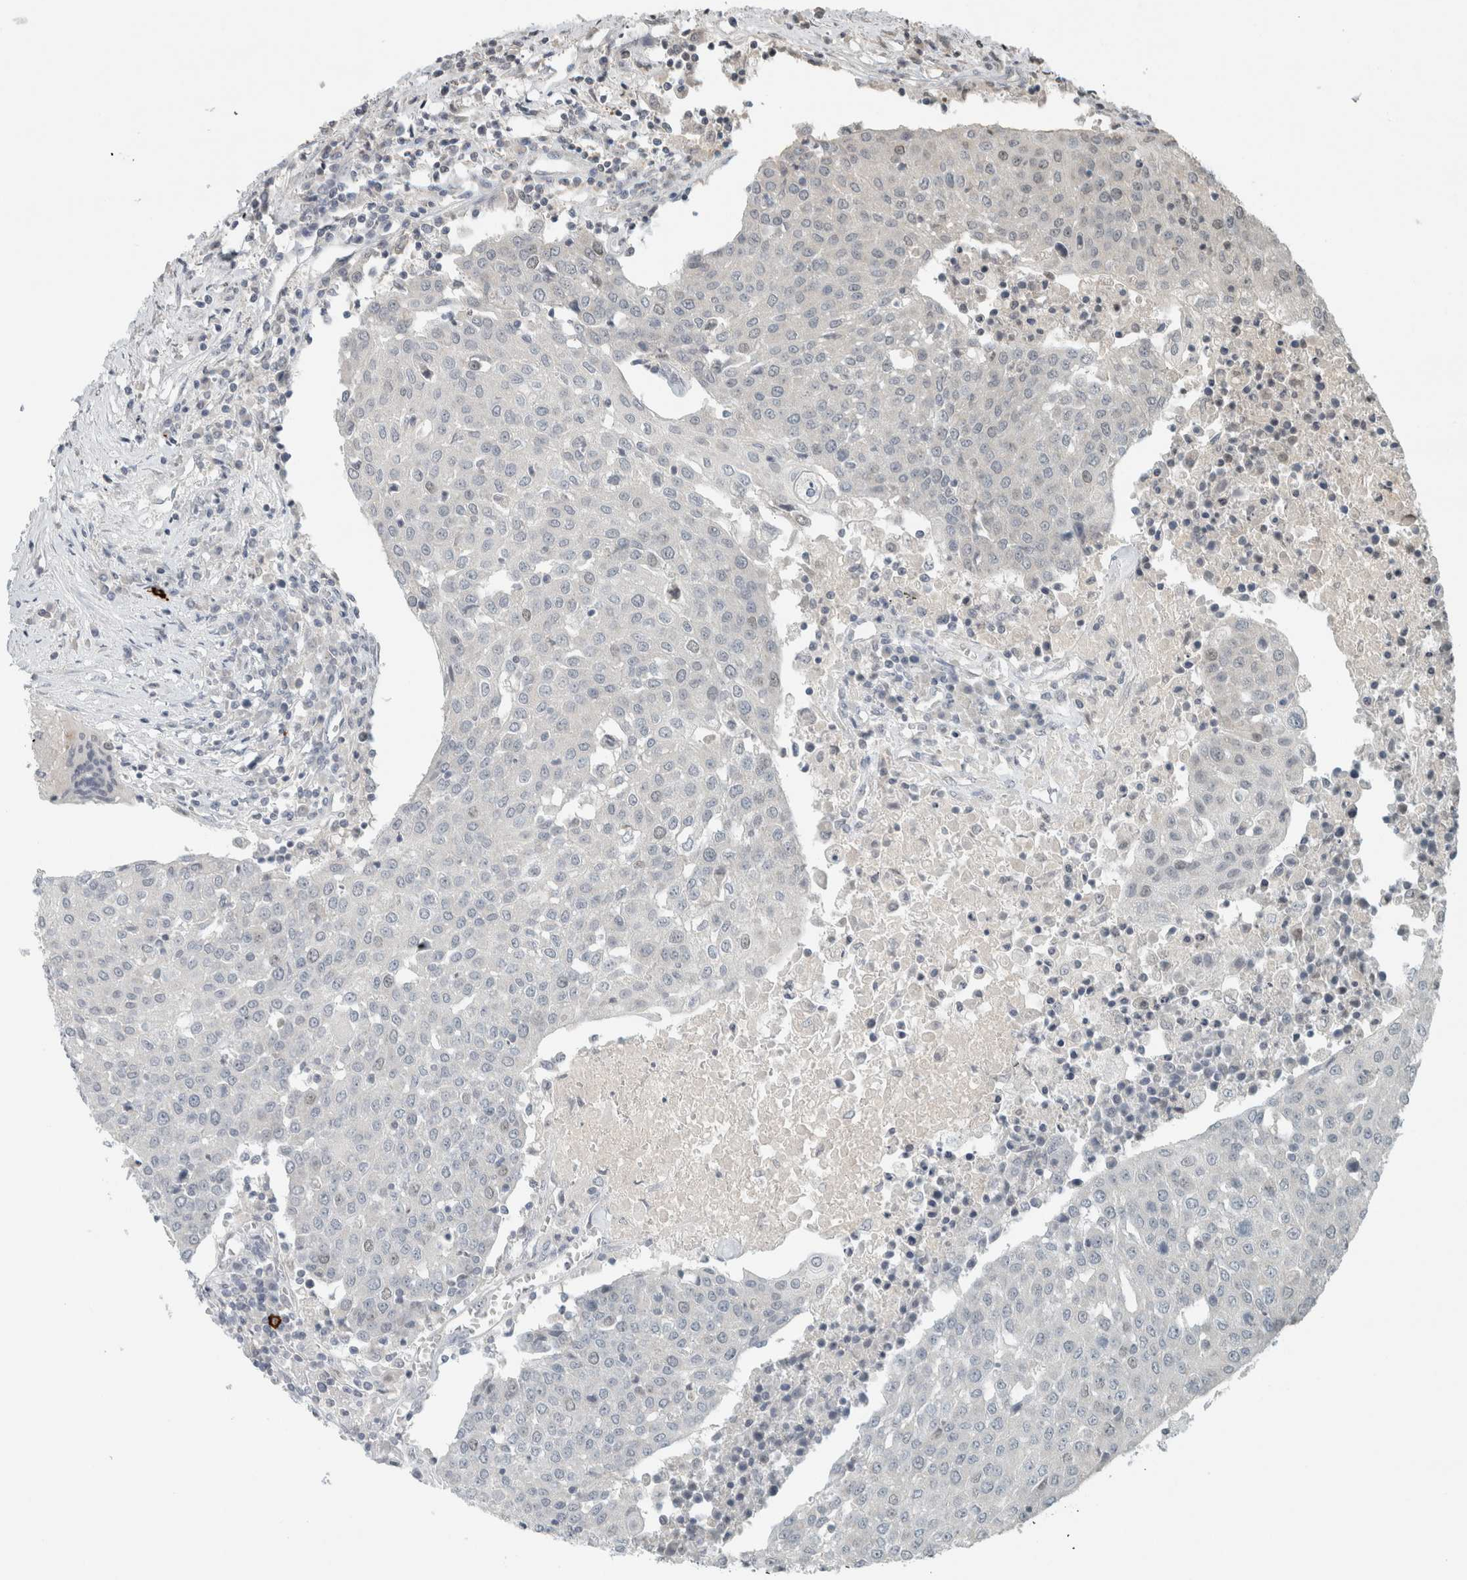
{"staining": {"intensity": "negative", "quantity": "none", "location": "none"}, "tissue": "urothelial cancer", "cell_type": "Tumor cells", "image_type": "cancer", "snomed": [{"axis": "morphology", "description": "Urothelial carcinoma, High grade"}, {"axis": "topography", "description": "Urinary bladder"}], "caption": "Immunohistochemistry (IHC) image of neoplastic tissue: high-grade urothelial carcinoma stained with DAB (3,3'-diaminobenzidine) reveals no significant protein staining in tumor cells.", "gene": "TRIT1", "patient": {"sex": "female", "age": 85}}